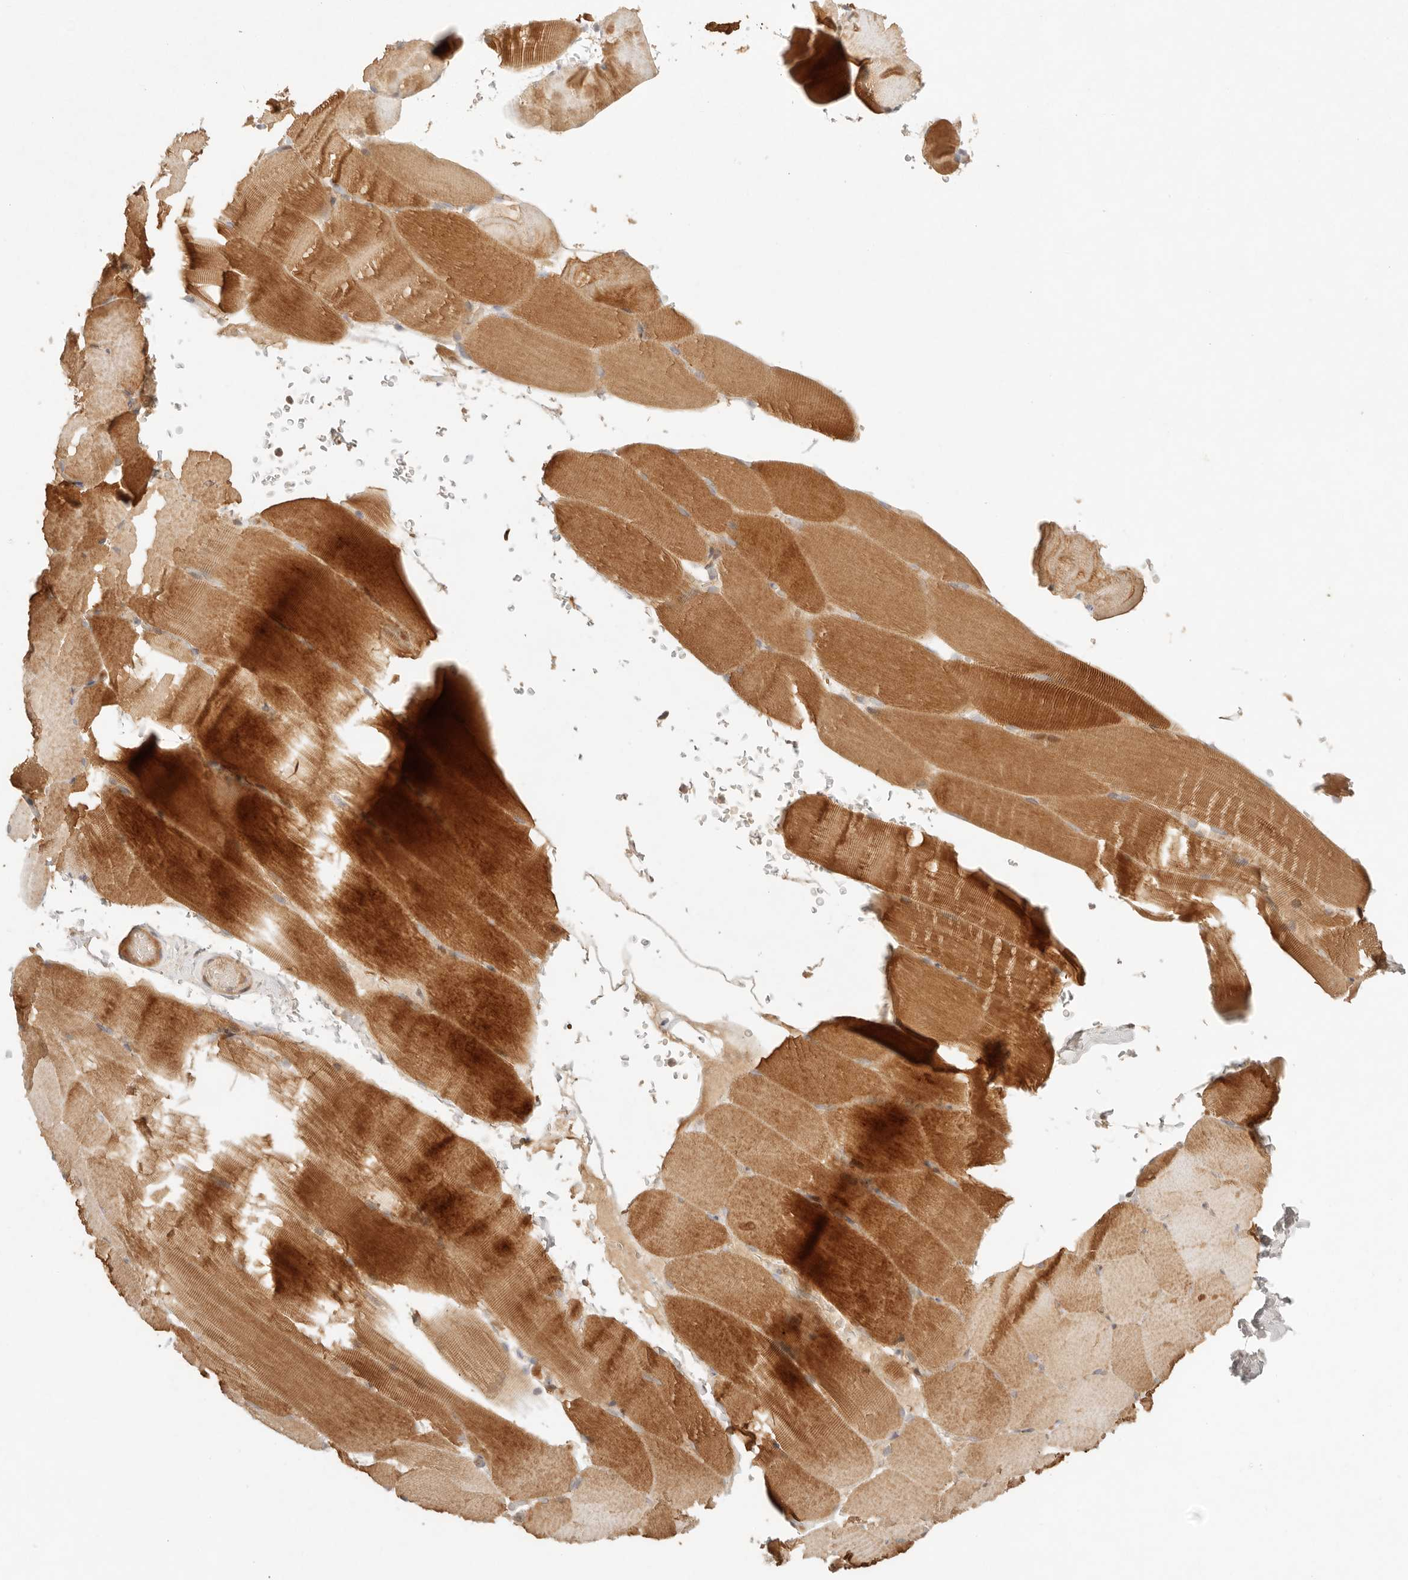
{"staining": {"intensity": "moderate", "quantity": ">75%", "location": "cytoplasmic/membranous"}, "tissue": "skeletal muscle", "cell_type": "Myocytes", "image_type": "normal", "snomed": [{"axis": "morphology", "description": "Normal tissue, NOS"}, {"axis": "topography", "description": "Skeletal muscle"}, {"axis": "topography", "description": "Parathyroid gland"}], "caption": "Unremarkable skeletal muscle exhibits moderate cytoplasmic/membranous positivity in about >75% of myocytes, visualized by immunohistochemistry. The staining is performed using DAB (3,3'-diaminobenzidine) brown chromogen to label protein expression. The nuclei are counter-stained blue using hematoxylin.", "gene": "PHLDA3", "patient": {"sex": "female", "age": 37}}